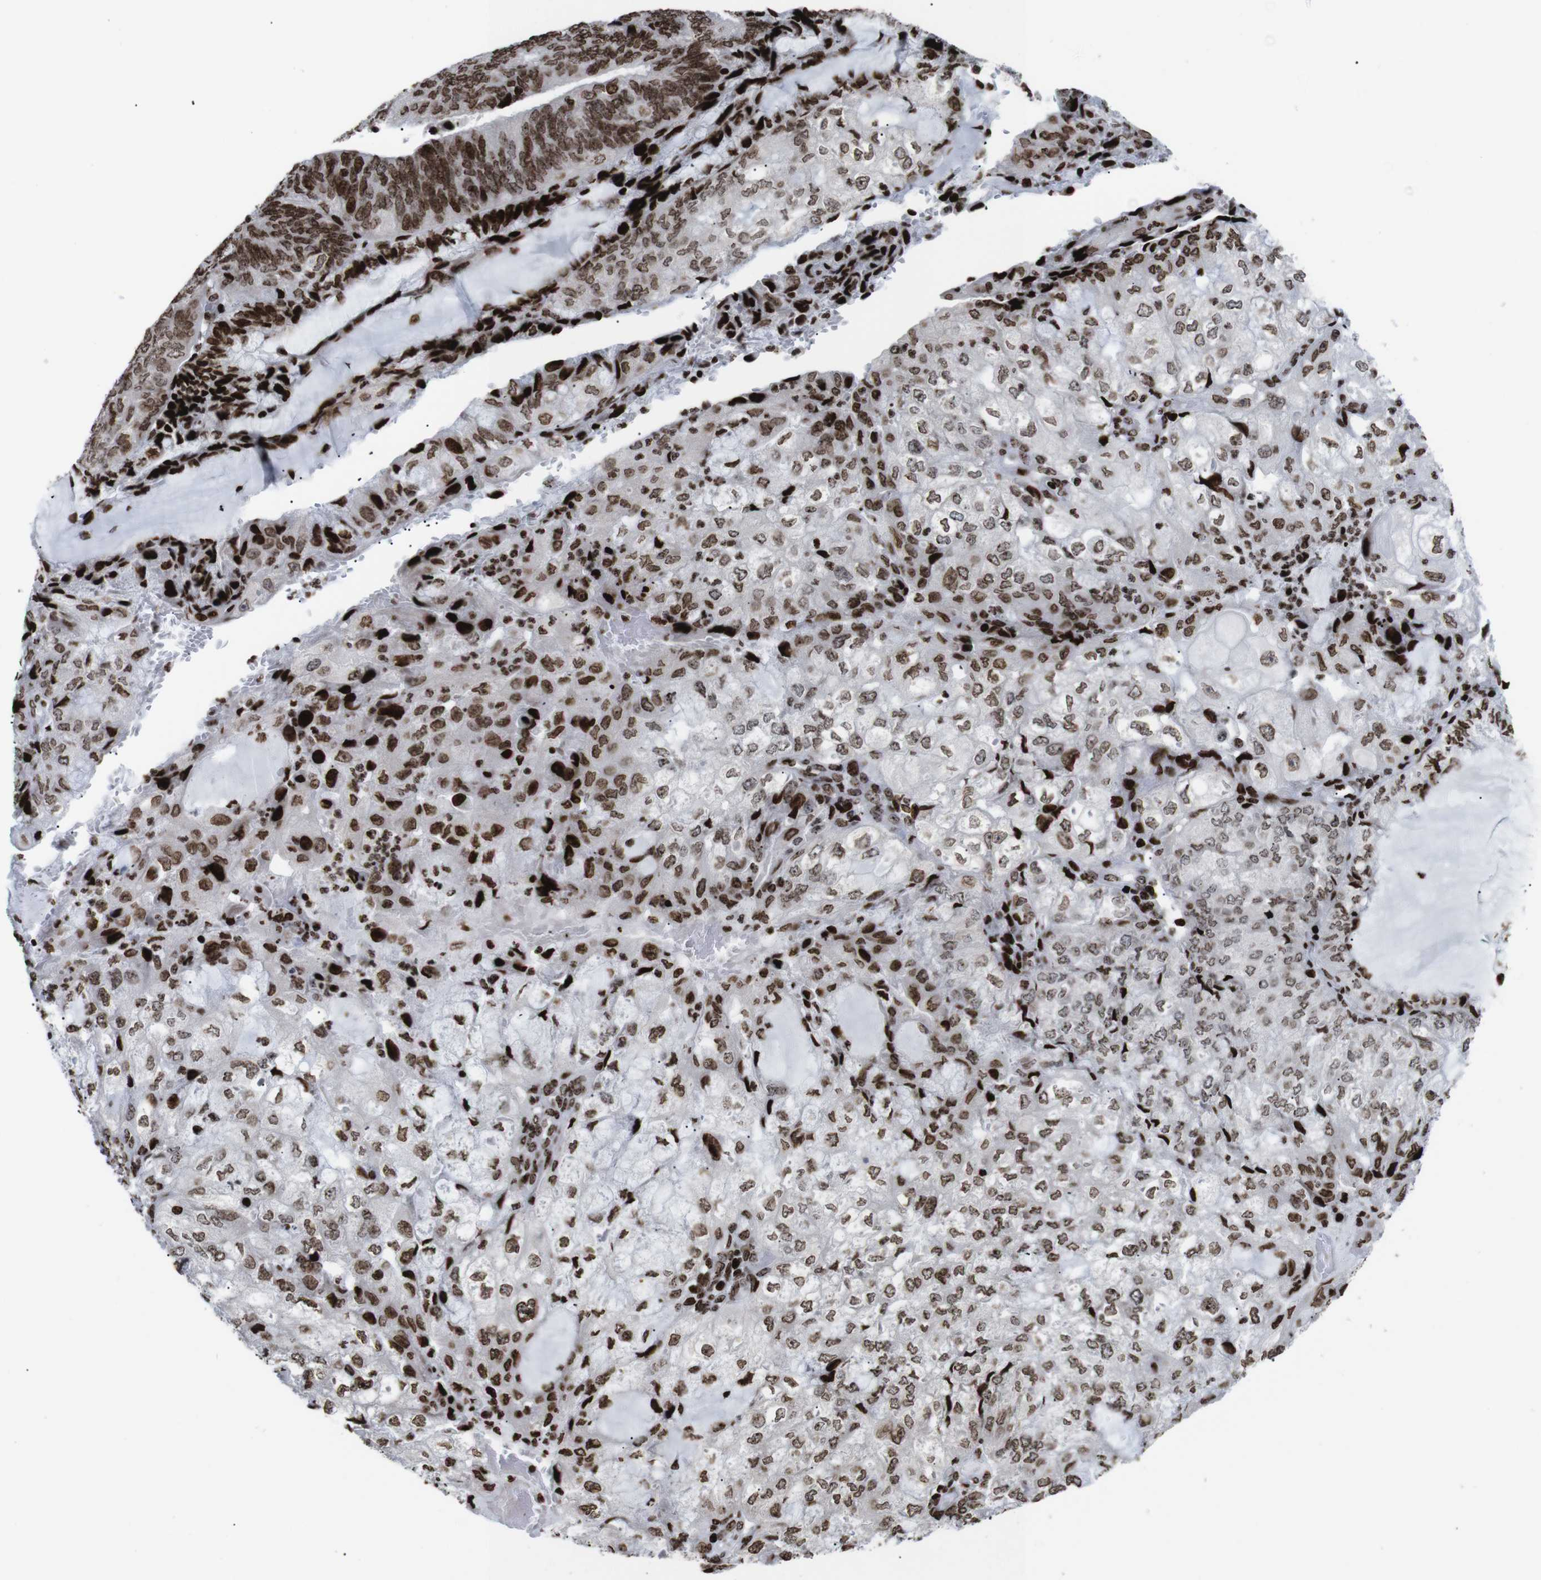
{"staining": {"intensity": "strong", "quantity": ">75%", "location": "nuclear"}, "tissue": "endometrial cancer", "cell_type": "Tumor cells", "image_type": "cancer", "snomed": [{"axis": "morphology", "description": "Adenocarcinoma, NOS"}, {"axis": "topography", "description": "Endometrium"}], "caption": "Protein expression analysis of human endometrial cancer reveals strong nuclear staining in about >75% of tumor cells. Immunohistochemistry stains the protein of interest in brown and the nuclei are stained blue.", "gene": "H1-4", "patient": {"sex": "female", "age": 81}}